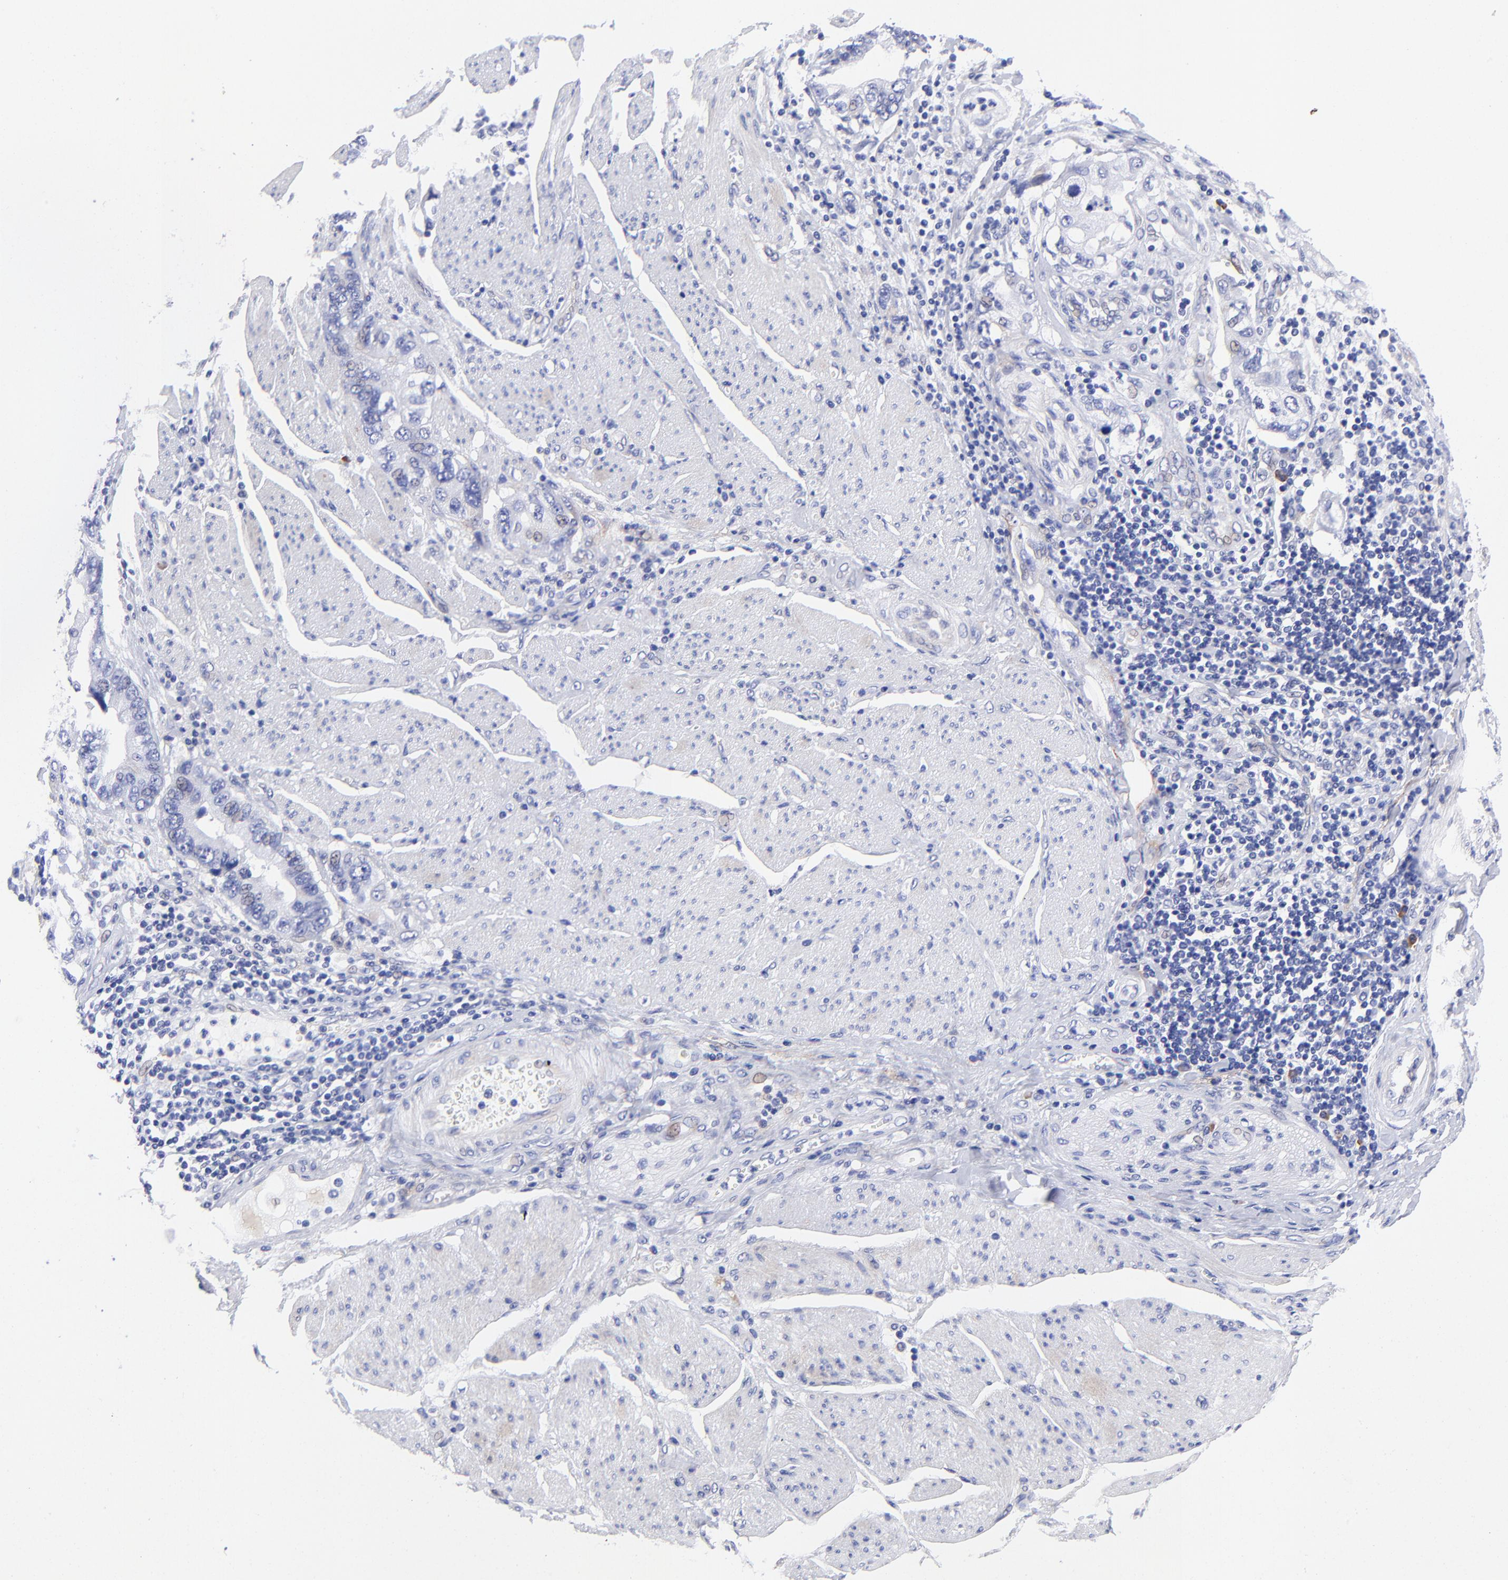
{"staining": {"intensity": "negative", "quantity": "none", "location": "none"}, "tissue": "stomach cancer", "cell_type": "Tumor cells", "image_type": "cancer", "snomed": [{"axis": "morphology", "description": "Adenocarcinoma, NOS"}, {"axis": "topography", "description": "Pancreas"}, {"axis": "topography", "description": "Stomach, upper"}], "caption": "This is a image of immunohistochemistry staining of stomach adenocarcinoma, which shows no staining in tumor cells.", "gene": "PPFIBP1", "patient": {"sex": "male", "age": 77}}